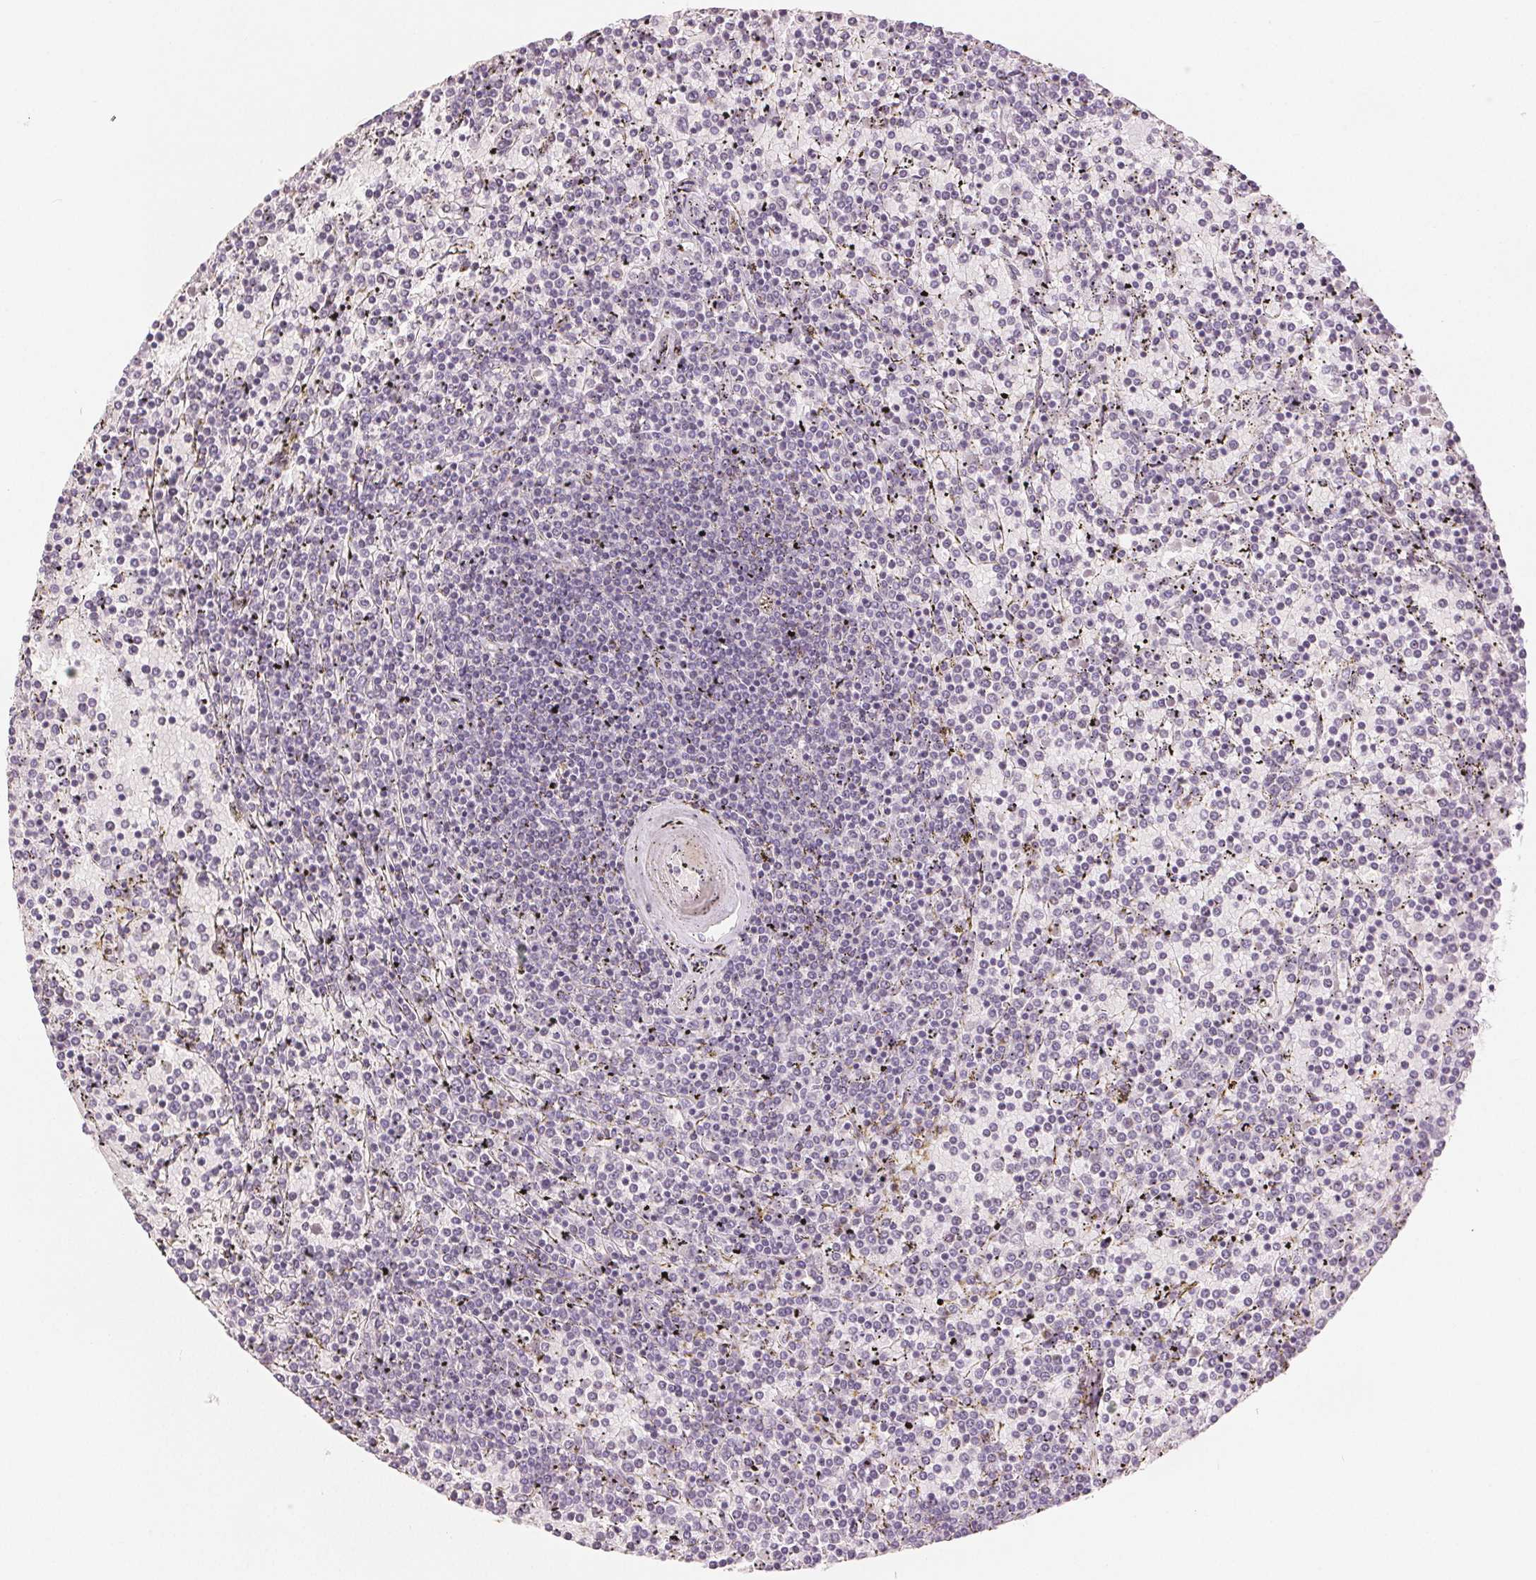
{"staining": {"intensity": "negative", "quantity": "none", "location": "none"}, "tissue": "lymphoma", "cell_type": "Tumor cells", "image_type": "cancer", "snomed": [{"axis": "morphology", "description": "Malignant lymphoma, non-Hodgkin's type, Low grade"}, {"axis": "topography", "description": "Spleen"}], "caption": "This photomicrograph is of lymphoma stained with immunohistochemistry (IHC) to label a protein in brown with the nuclei are counter-stained blue. There is no expression in tumor cells. Nuclei are stained in blue.", "gene": "SLC27A5", "patient": {"sex": "female", "age": 77}}